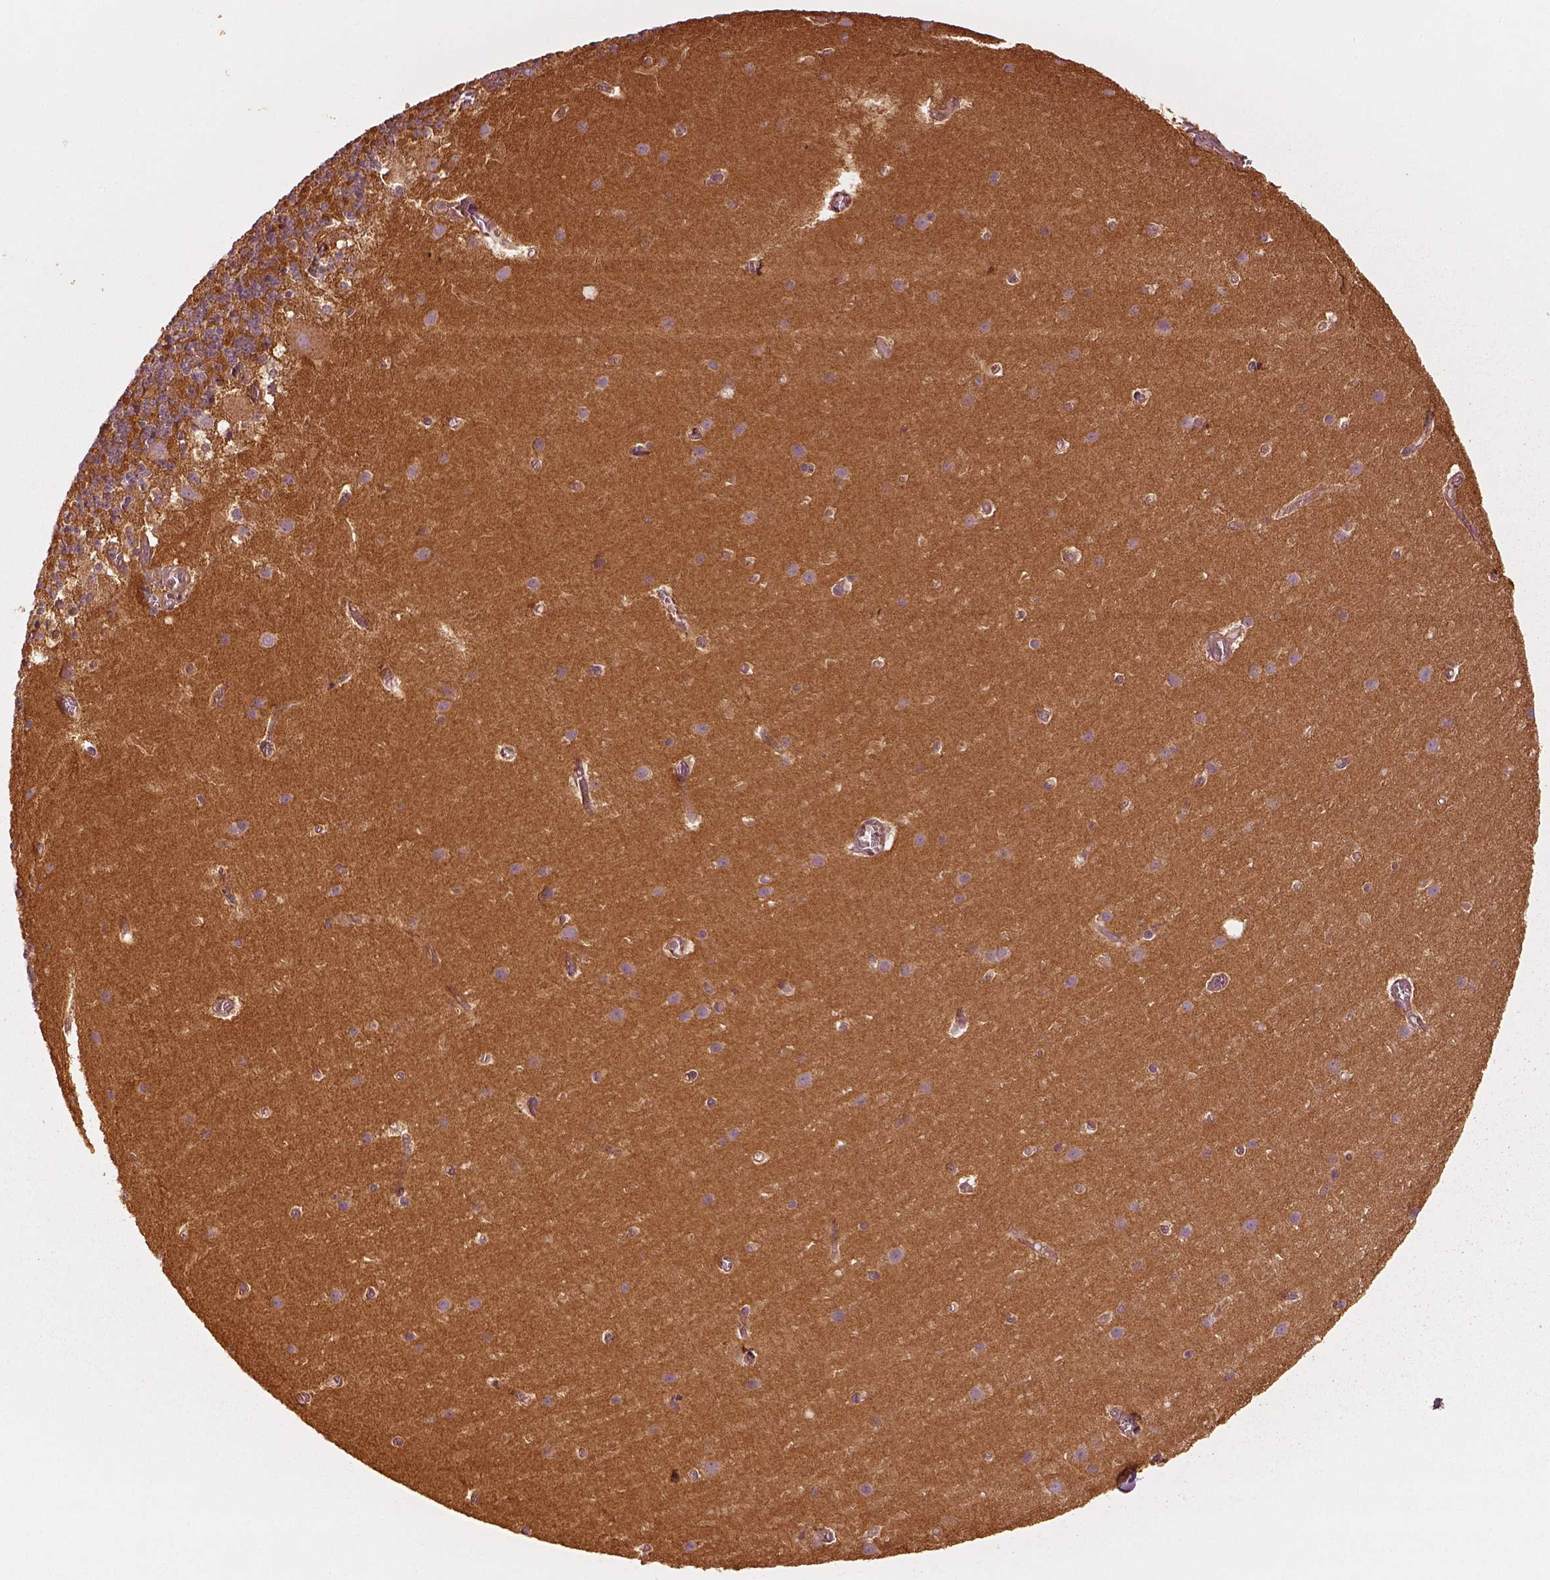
{"staining": {"intensity": "negative", "quantity": "none", "location": "none"}, "tissue": "cerebellum", "cell_type": "Cells in granular layer", "image_type": "normal", "snomed": [{"axis": "morphology", "description": "Normal tissue, NOS"}, {"axis": "topography", "description": "Cerebellum"}], "caption": "Benign cerebellum was stained to show a protein in brown. There is no significant staining in cells in granular layer. Brightfield microscopy of immunohistochemistry stained with DAB (brown) and hematoxylin (blue), captured at high magnification.", "gene": "WDR7", "patient": {"sex": "male", "age": 70}}